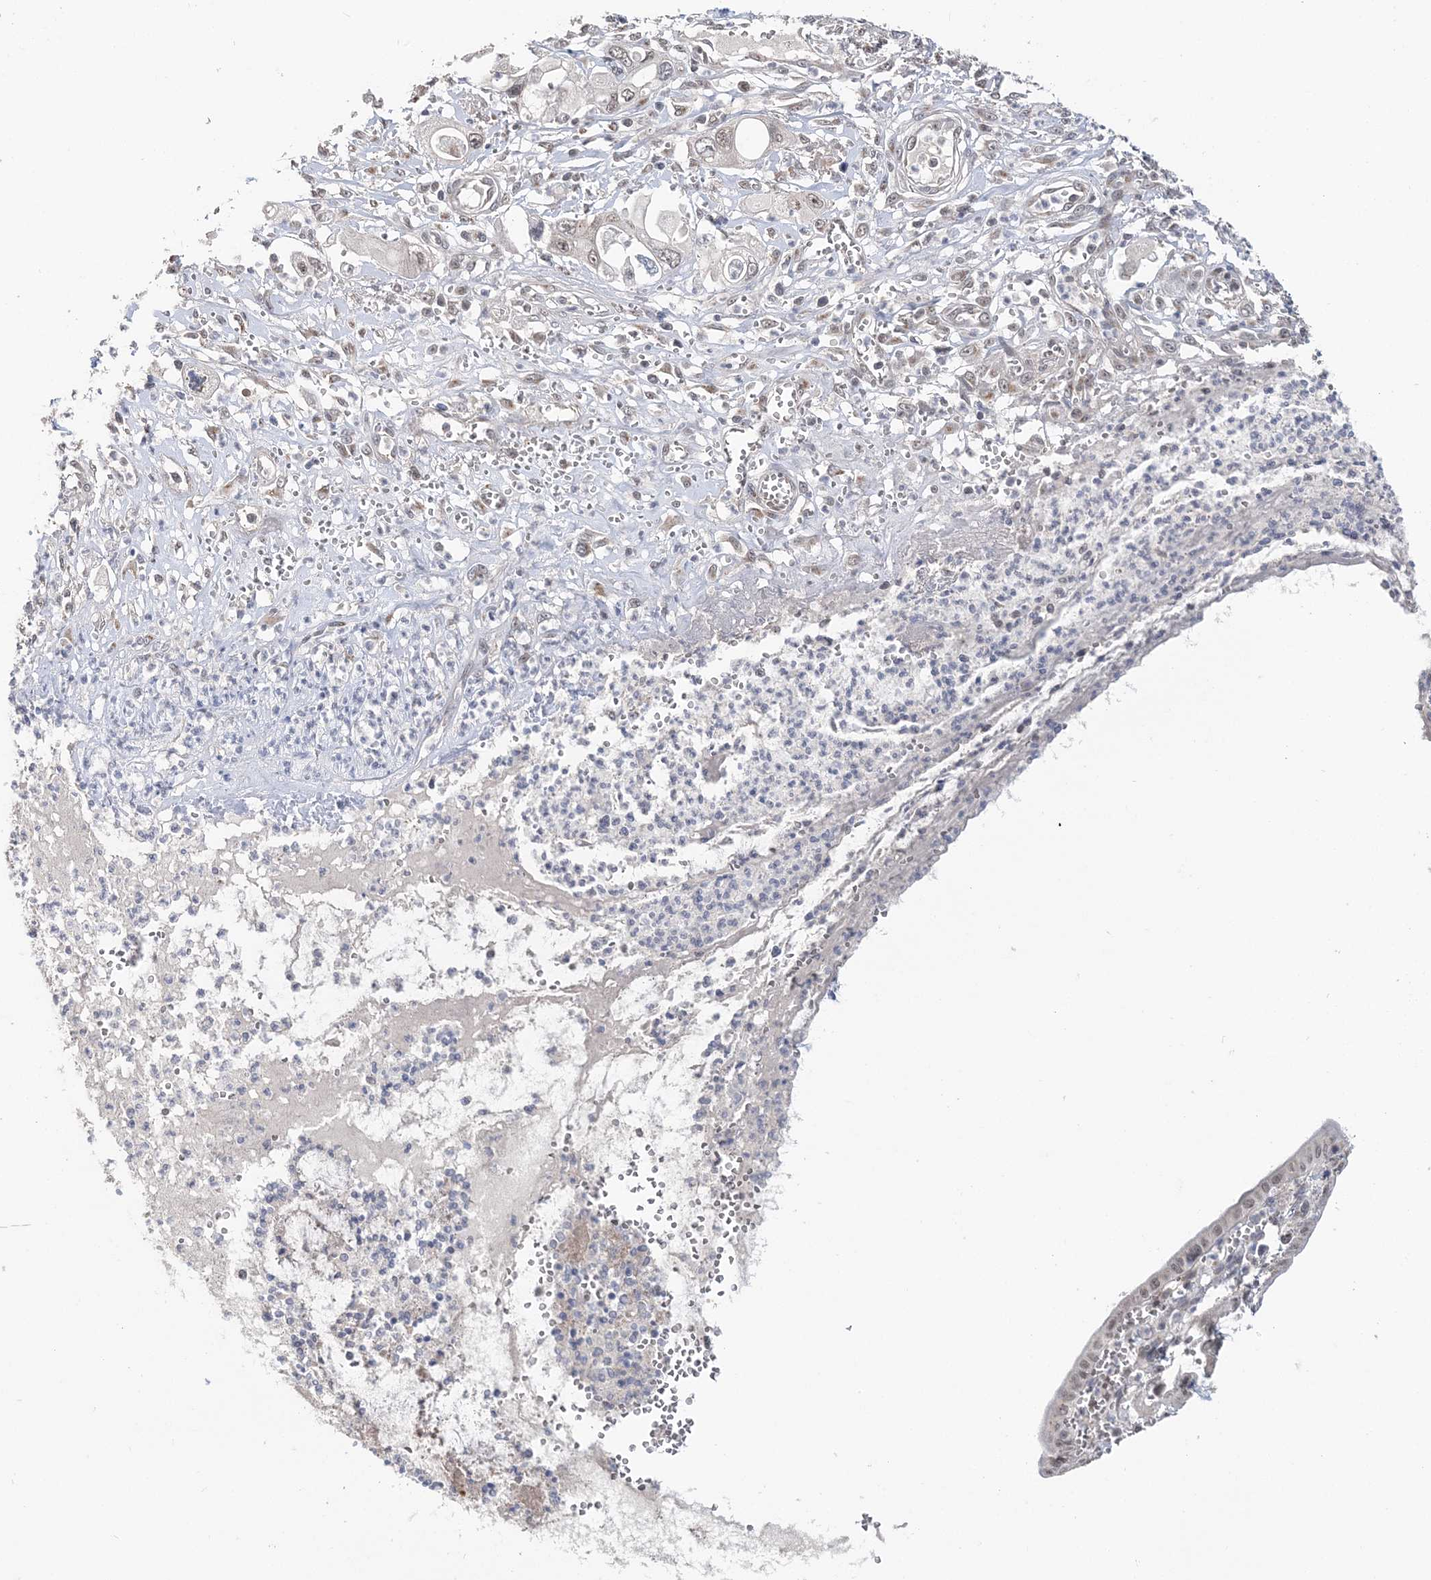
{"staining": {"intensity": "negative", "quantity": "none", "location": "none"}, "tissue": "pancreatic cancer", "cell_type": "Tumor cells", "image_type": "cancer", "snomed": [{"axis": "morphology", "description": "Adenocarcinoma, NOS"}, {"axis": "topography", "description": "Pancreas"}], "caption": "A high-resolution photomicrograph shows immunohistochemistry (IHC) staining of pancreatic cancer (adenocarcinoma), which reveals no significant positivity in tumor cells.", "gene": "TSHZ2", "patient": {"sex": "male", "age": 68}}